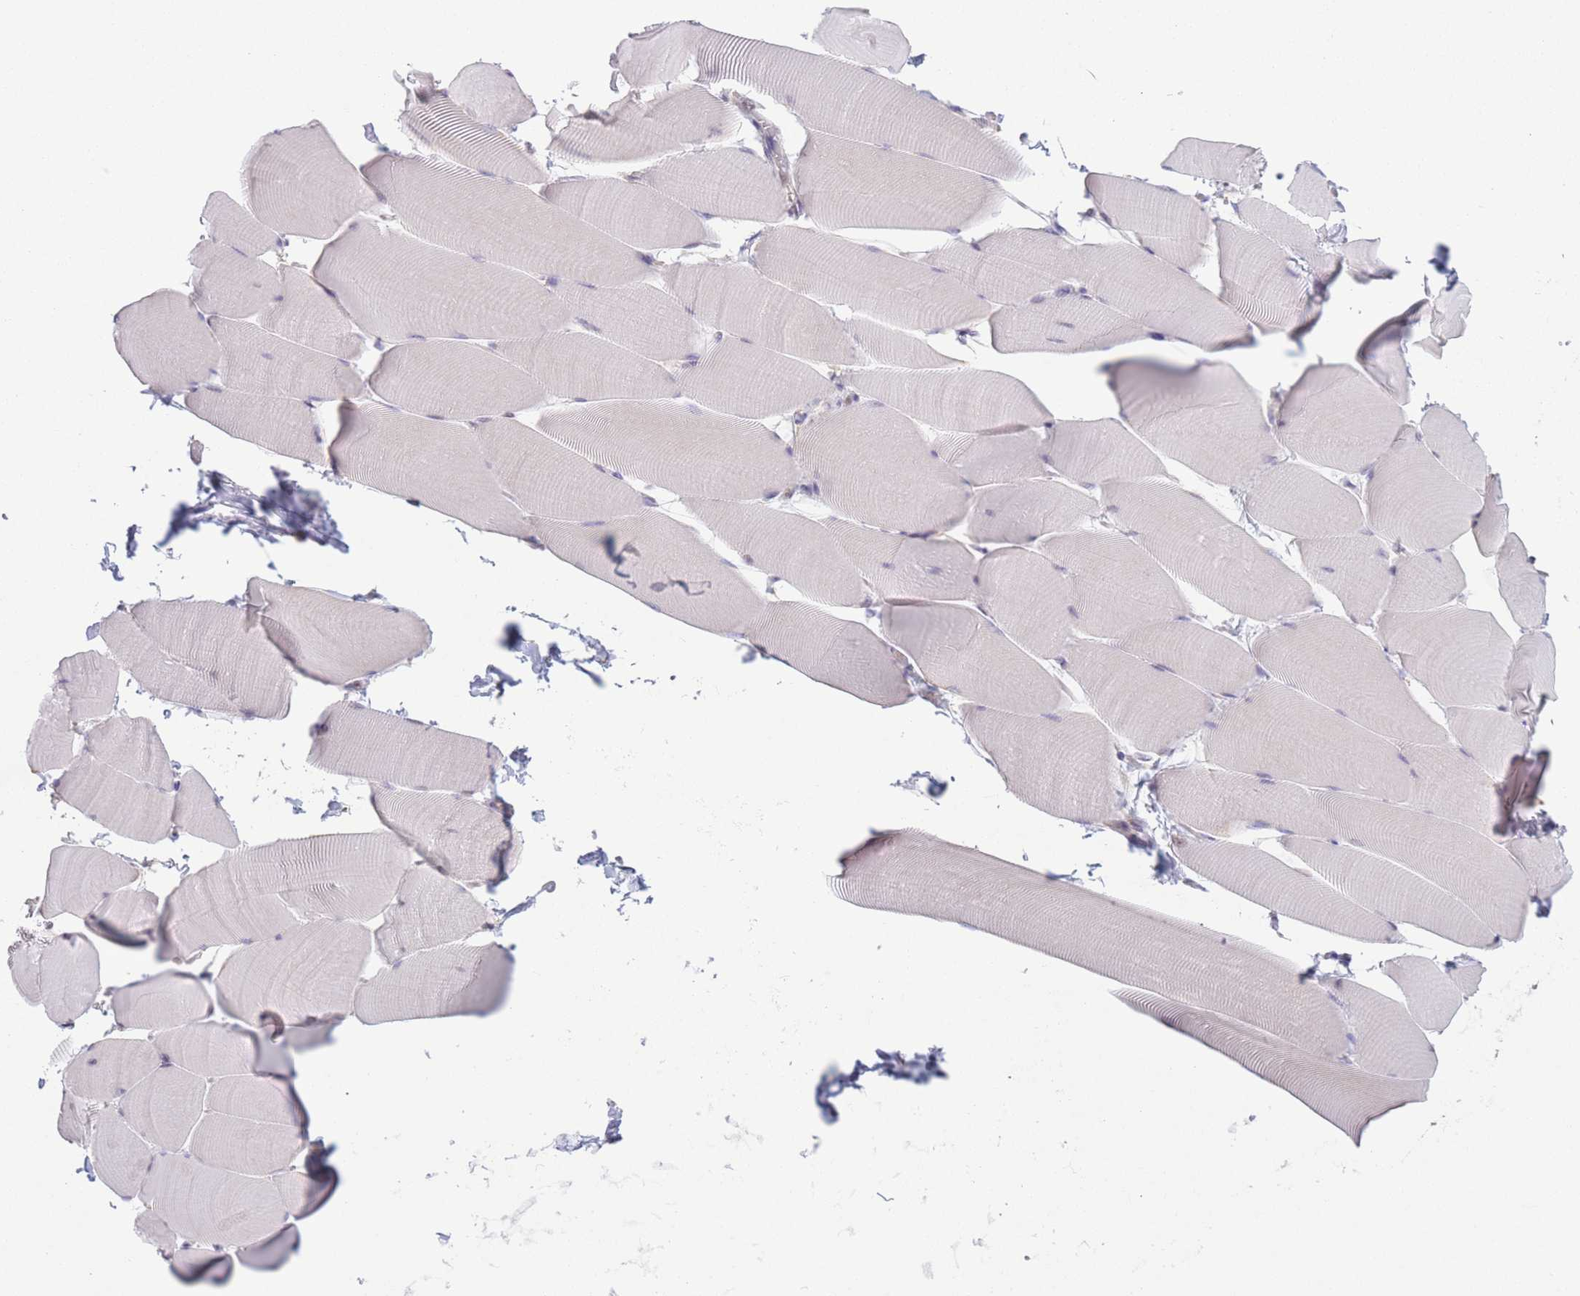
{"staining": {"intensity": "negative", "quantity": "none", "location": "none"}, "tissue": "skeletal muscle", "cell_type": "Myocytes", "image_type": "normal", "snomed": [{"axis": "morphology", "description": "Normal tissue, NOS"}, {"axis": "topography", "description": "Skeletal muscle"}], "caption": "The micrograph demonstrates no significant positivity in myocytes of skeletal muscle. (DAB (3,3'-diaminobenzidine) IHC with hematoxylin counter stain).", "gene": "ENSG00000267179", "patient": {"sex": "male", "age": 25}}